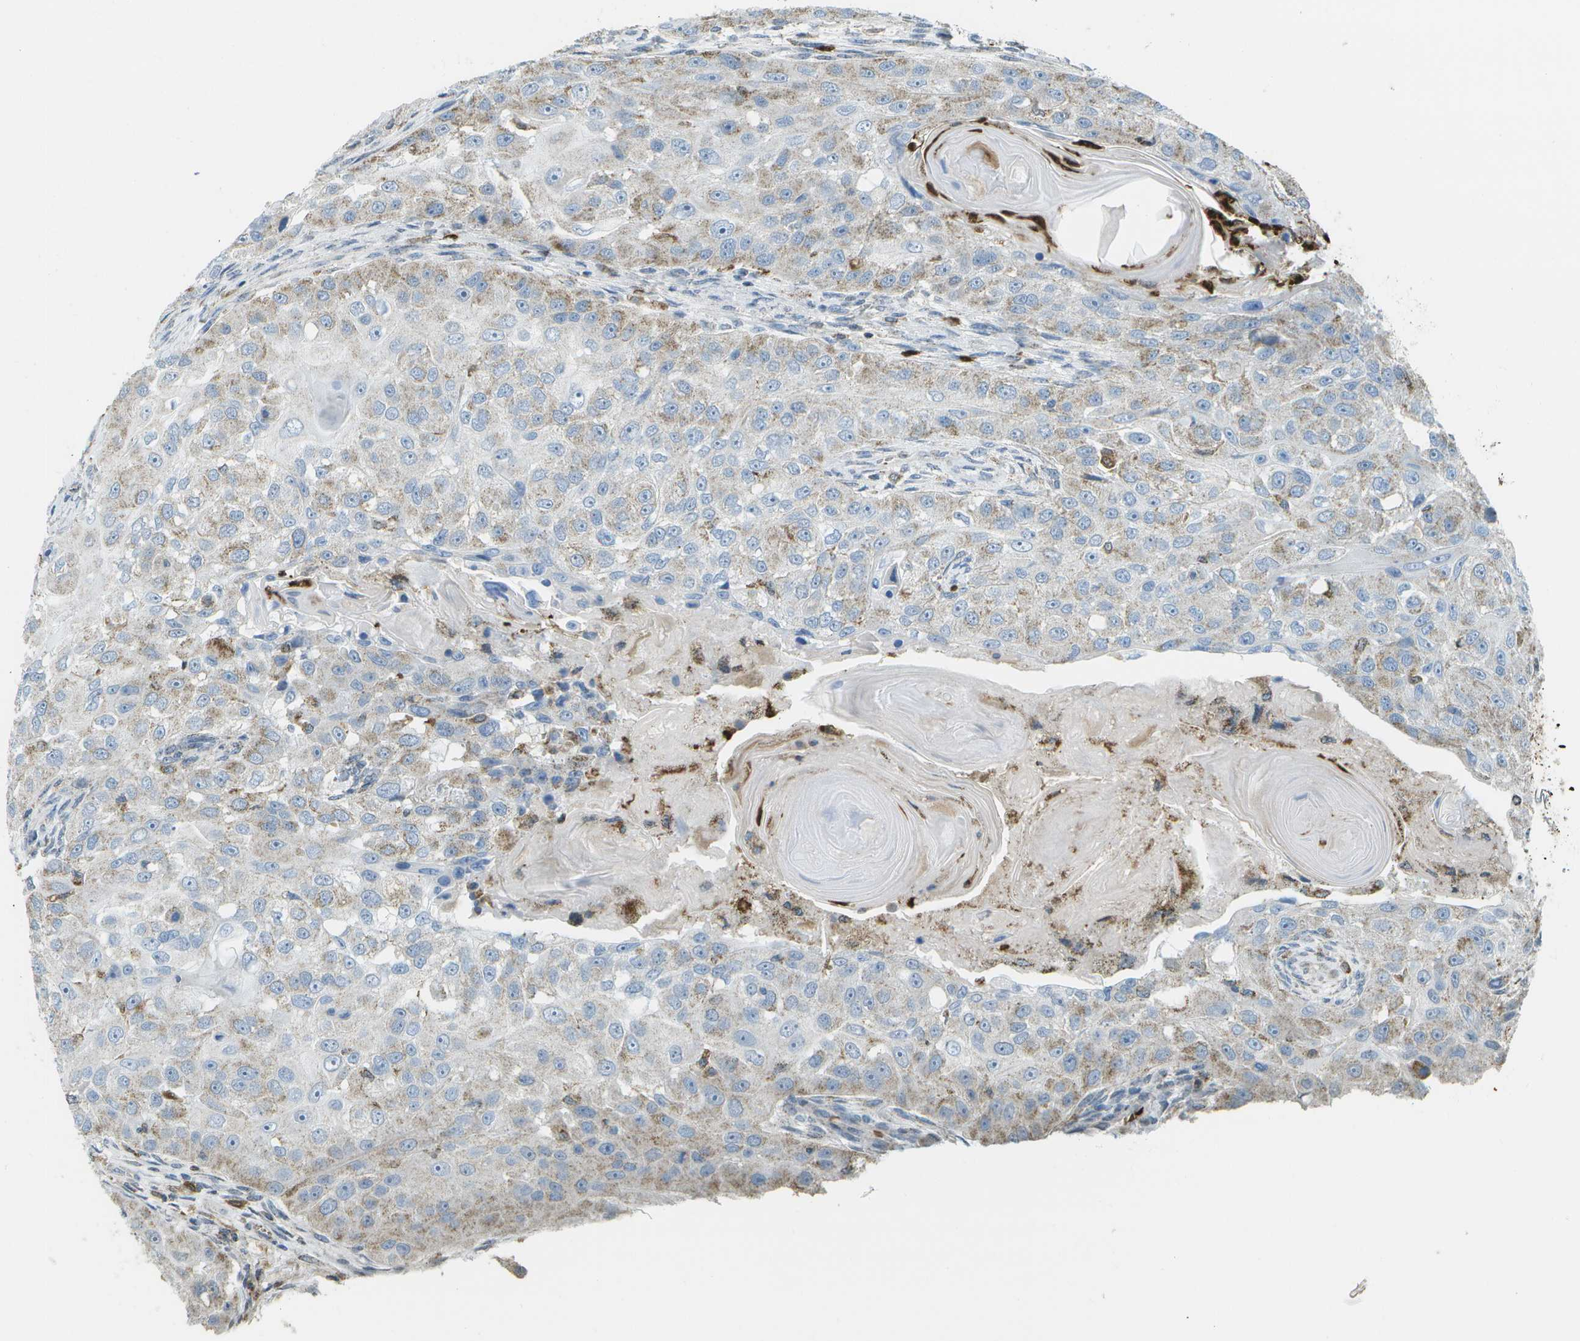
{"staining": {"intensity": "weak", "quantity": ">75%", "location": "cytoplasmic/membranous"}, "tissue": "head and neck cancer", "cell_type": "Tumor cells", "image_type": "cancer", "snomed": [{"axis": "morphology", "description": "Normal tissue, NOS"}, {"axis": "morphology", "description": "Squamous cell carcinoma, NOS"}, {"axis": "topography", "description": "Skeletal muscle"}, {"axis": "topography", "description": "Head-Neck"}], "caption": "Head and neck cancer stained with a protein marker demonstrates weak staining in tumor cells.", "gene": "CACHD1", "patient": {"sex": "male", "age": 51}}